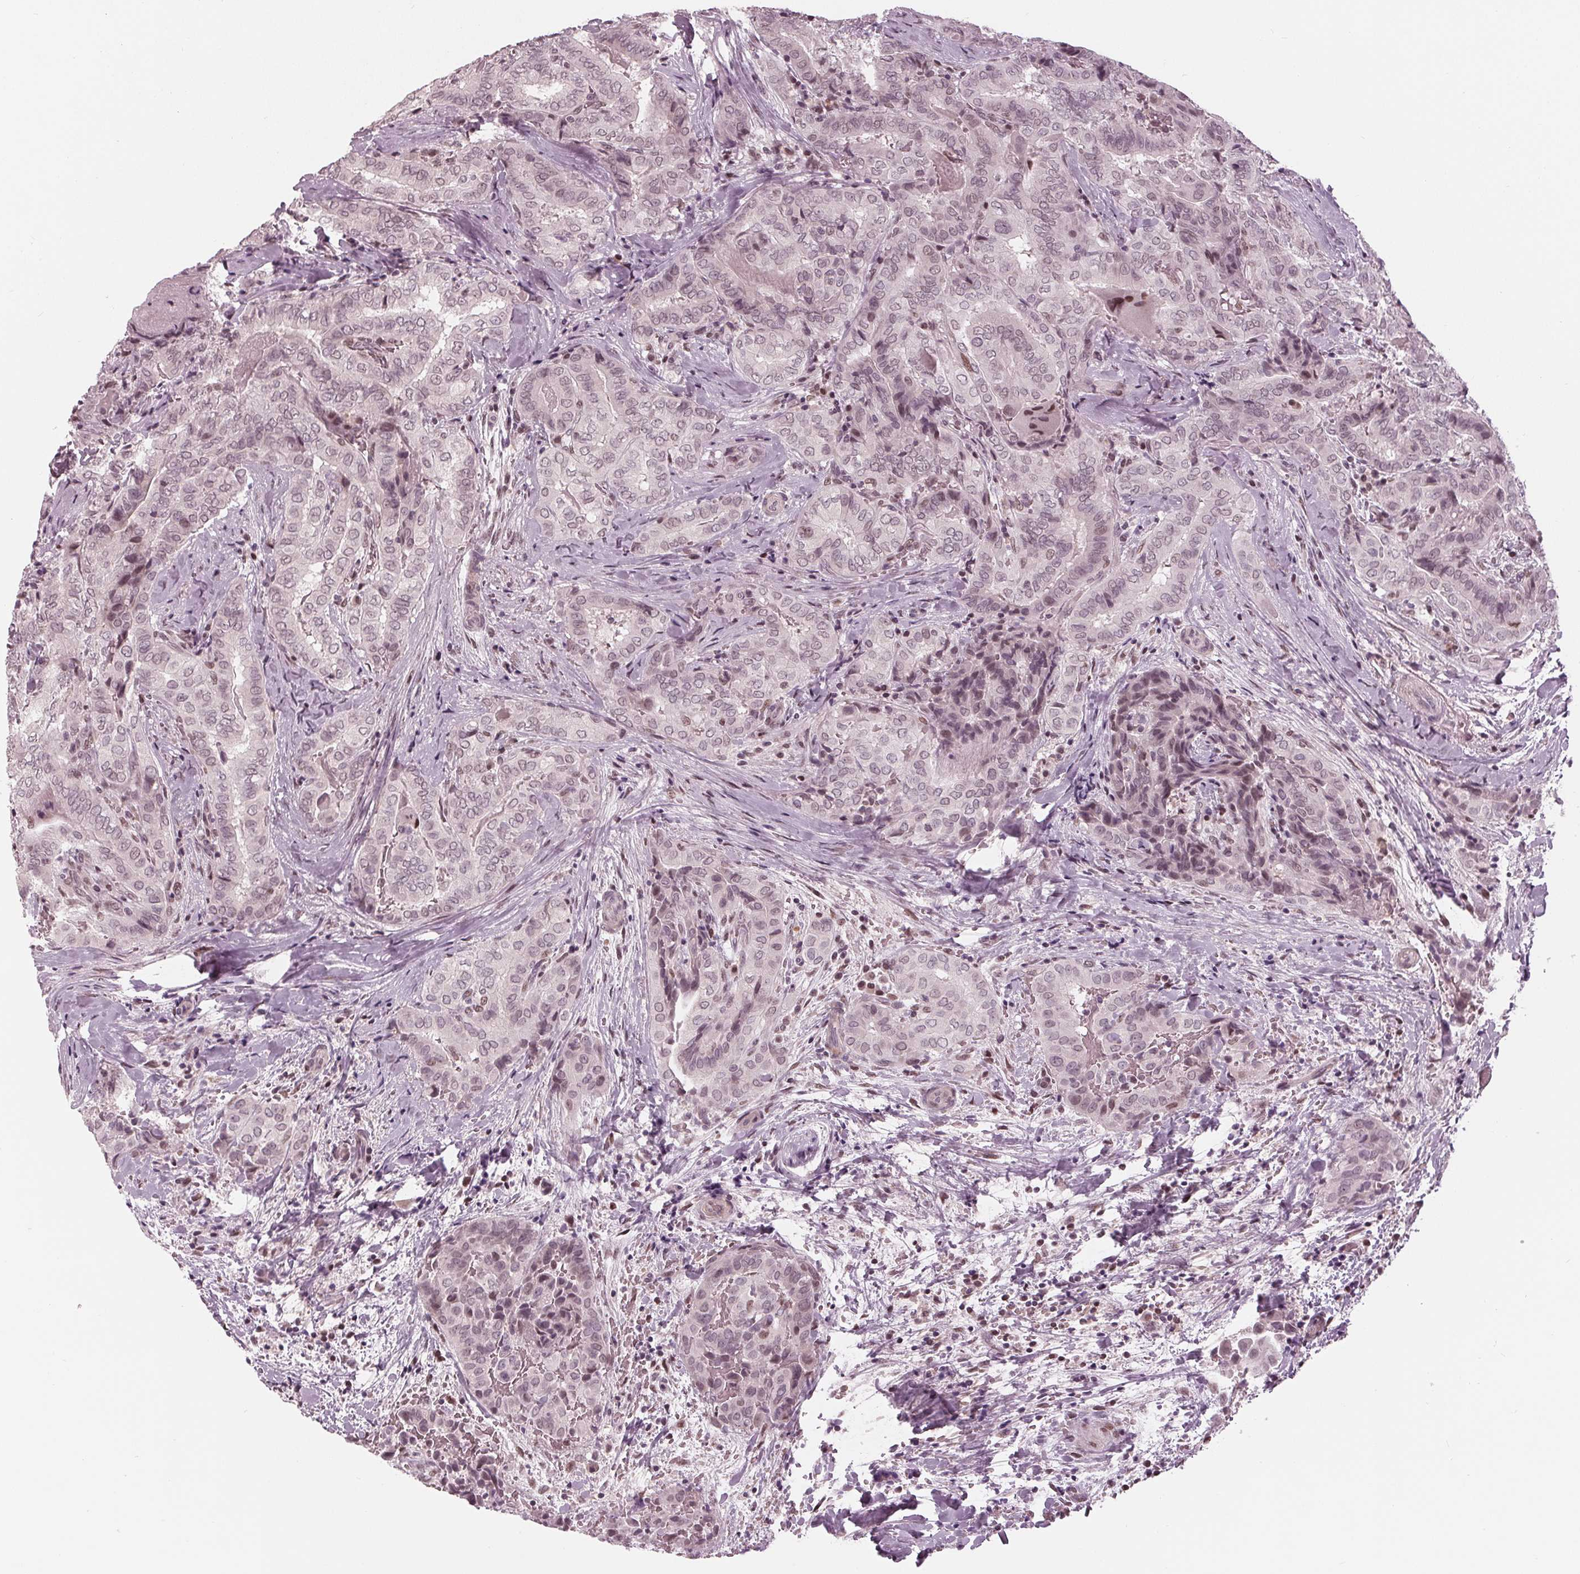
{"staining": {"intensity": "weak", "quantity": "<25%", "location": "nuclear"}, "tissue": "thyroid cancer", "cell_type": "Tumor cells", "image_type": "cancer", "snomed": [{"axis": "morphology", "description": "Papillary adenocarcinoma, NOS"}, {"axis": "topography", "description": "Thyroid gland"}], "caption": "Immunohistochemistry (IHC) of thyroid papillary adenocarcinoma demonstrates no positivity in tumor cells.", "gene": "DNMT3L", "patient": {"sex": "female", "age": 61}}